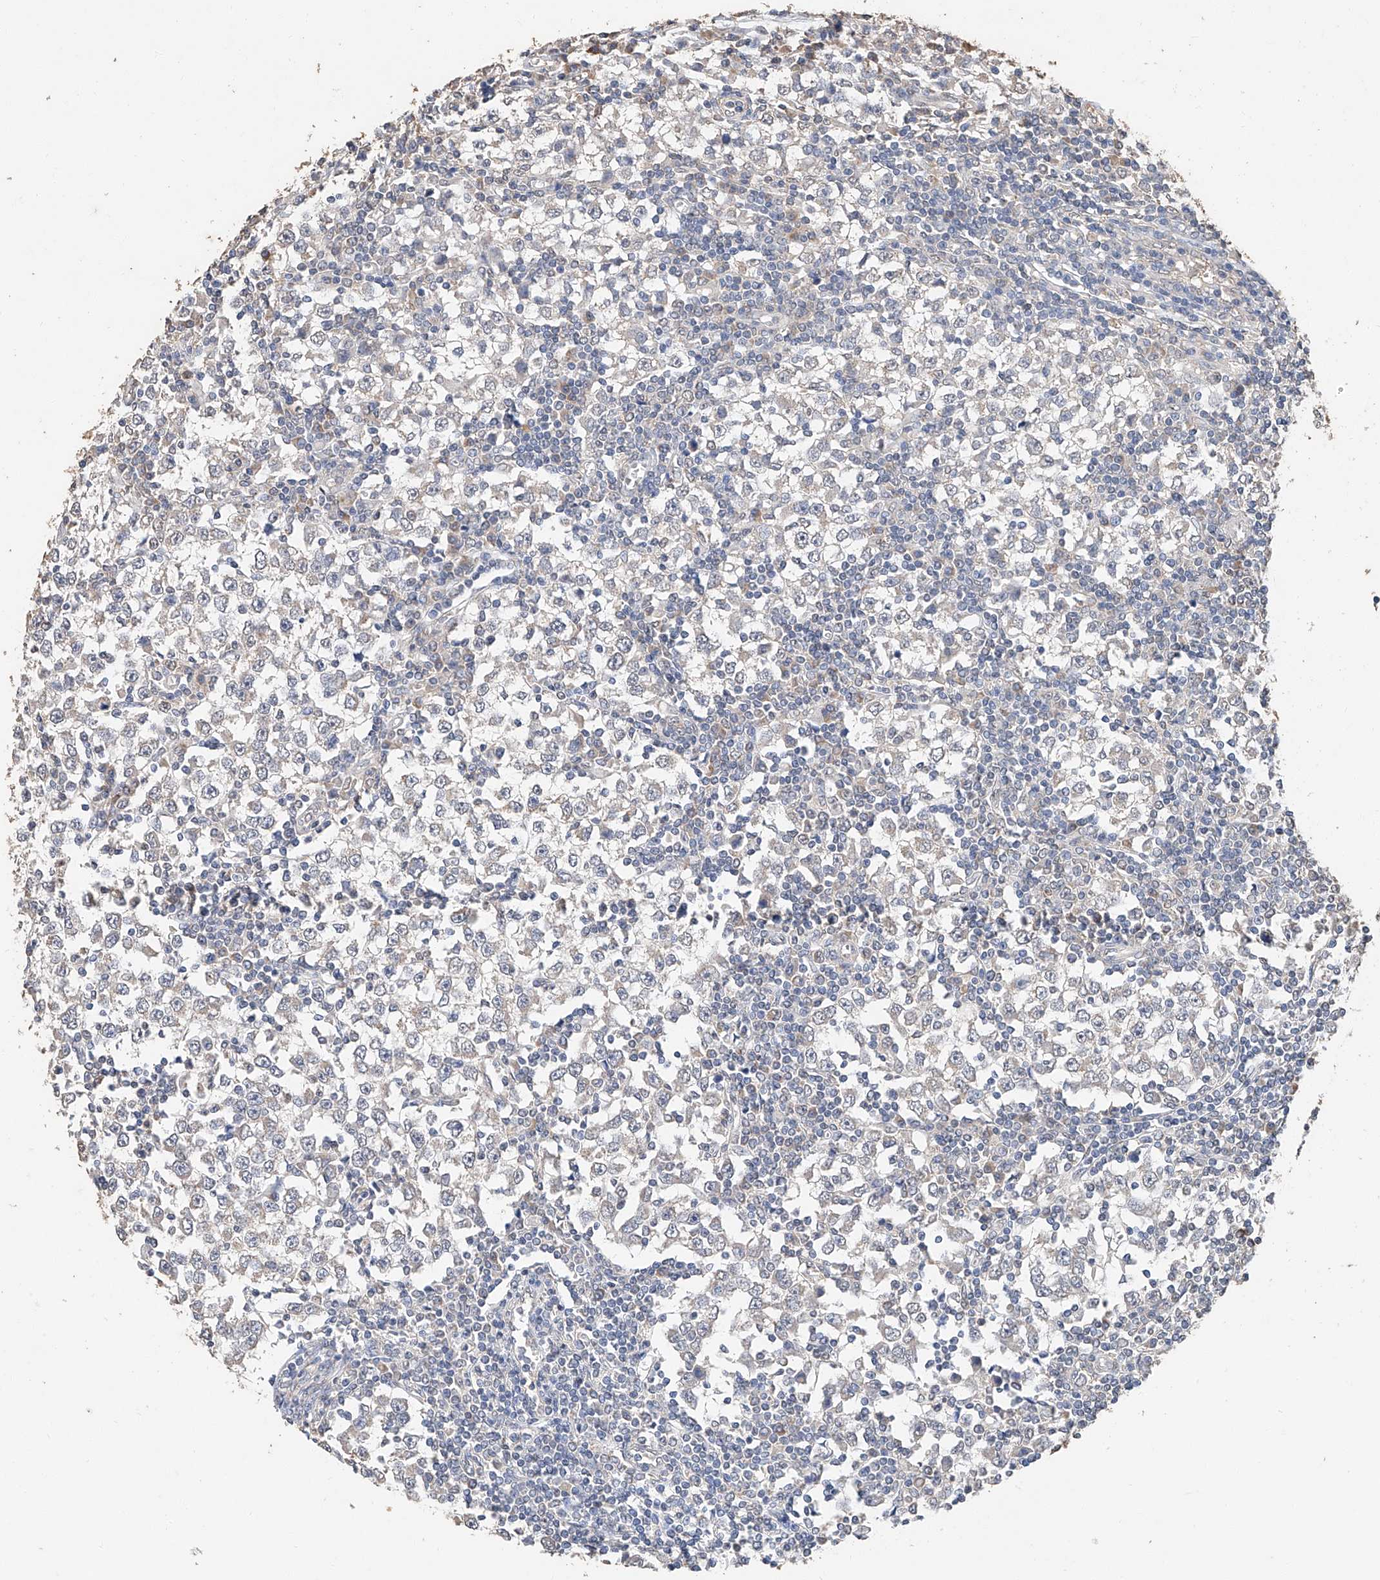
{"staining": {"intensity": "weak", "quantity": "<25%", "location": "cytoplasmic/membranous"}, "tissue": "testis cancer", "cell_type": "Tumor cells", "image_type": "cancer", "snomed": [{"axis": "morphology", "description": "Seminoma, NOS"}, {"axis": "topography", "description": "Testis"}], "caption": "Tumor cells show no significant protein positivity in testis seminoma.", "gene": "CERS4", "patient": {"sex": "male", "age": 65}}